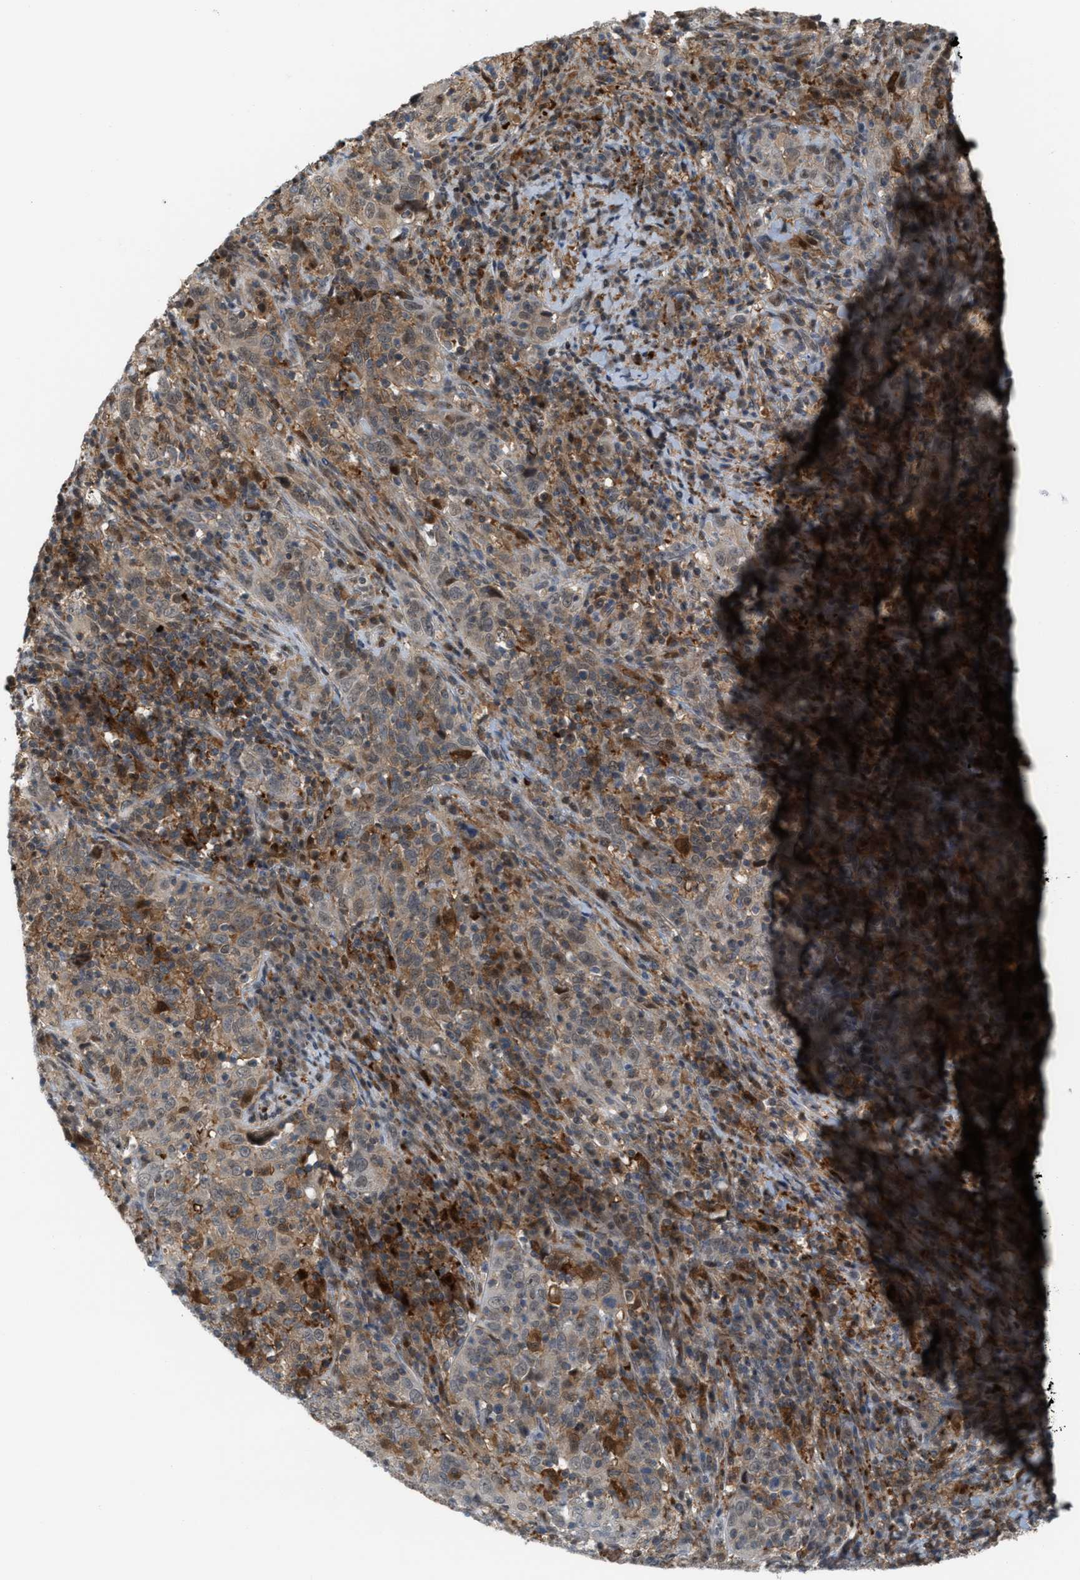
{"staining": {"intensity": "moderate", "quantity": ">75%", "location": "cytoplasmic/membranous"}, "tissue": "cervical cancer", "cell_type": "Tumor cells", "image_type": "cancer", "snomed": [{"axis": "morphology", "description": "Squamous cell carcinoma, NOS"}, {"axis": "topography", "description": "Cervix"}], "caption": "Squamous cell carcinoma (cervical) stained with DAB immunohistochemistry reveals medium levels of moderate cytoplasmic/membranous positivity in approximately >75% of tumor cells.", "gene": "RFFL", "patient": {"sex": "female", "age": 46}}